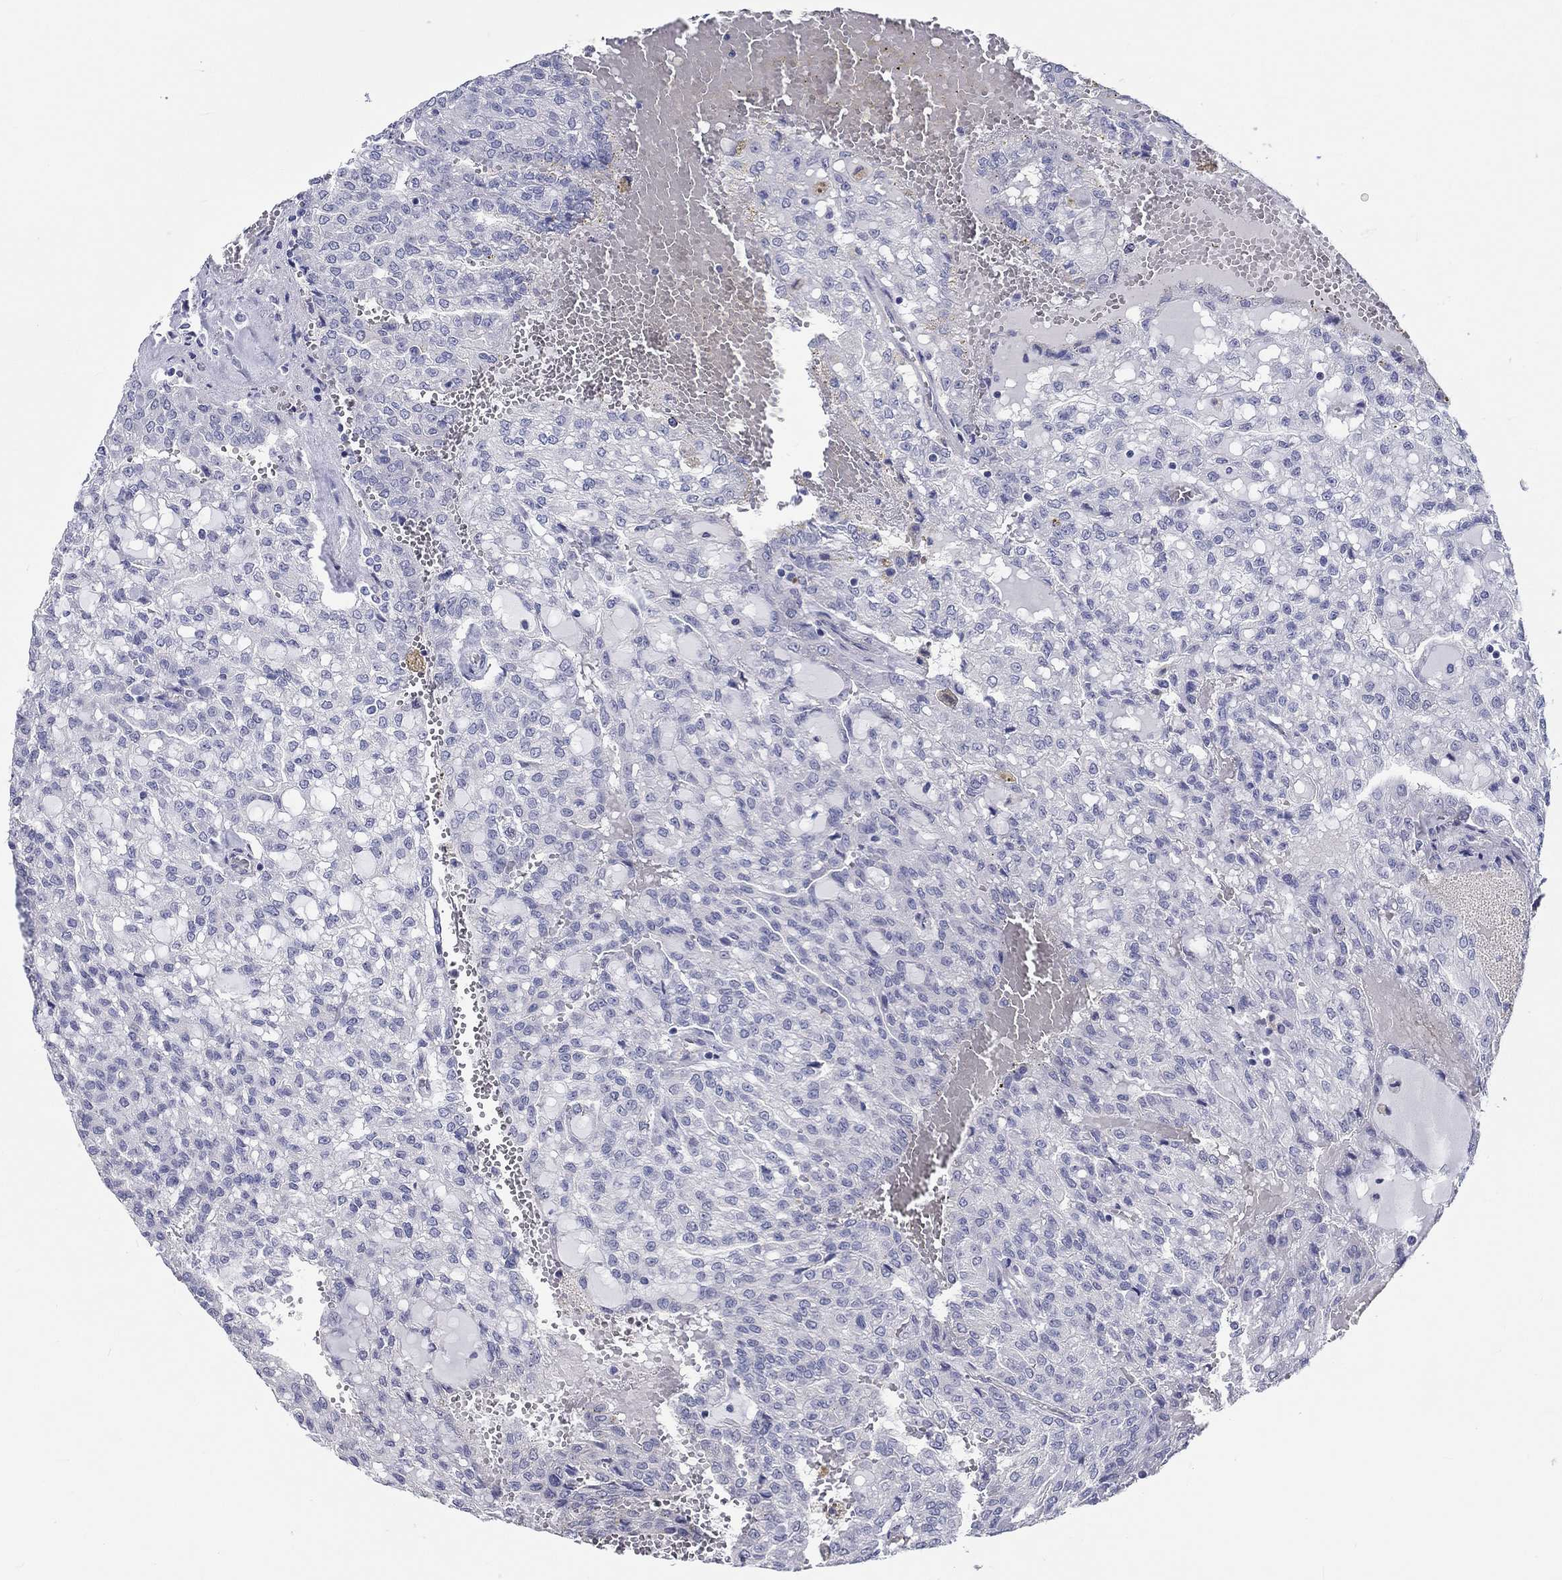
{"staining": {"intensity": "negative", "quantity": "none", "location": "none"}, "tissue": "renal cancer", "cell_type": "Tumor cells", "image_type": "cancer", "snomed": [{"axis": "morphology", "description": "Adenocarcinoma, NOS"}, {"axis": "topography", "description": "Kidney"}], "caption": "IHC of renal cancer demonstrates no positivity in tumor cells.", "gene": "CRYGD", "patient": {"sex": "male", "age": 63}}